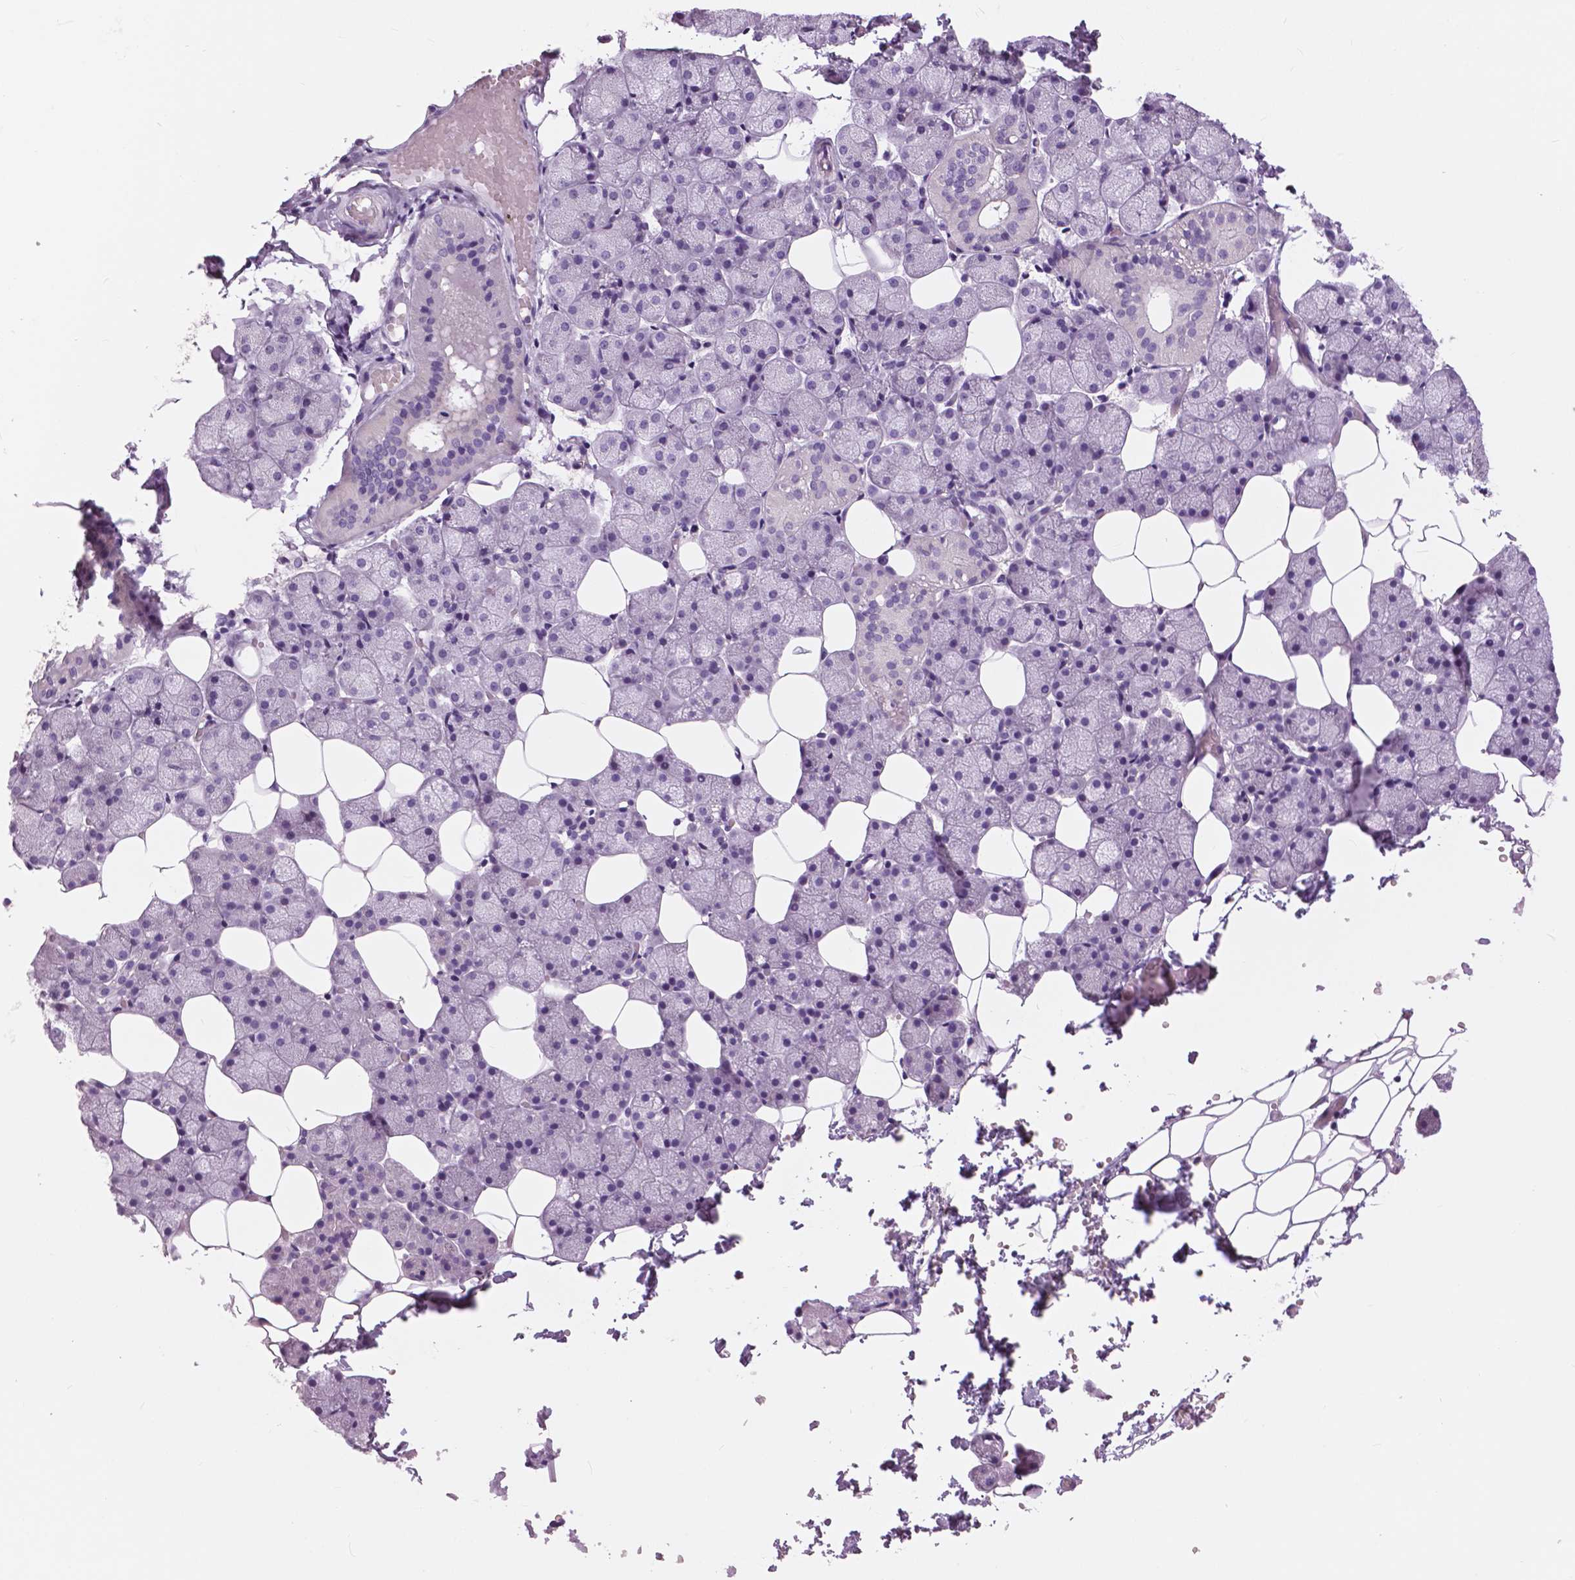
{"staining": {"intensity": "negative", "quantity": "none", "location": "none"}, "tissue": "salivary gland", "cell_type": "Glandular cells", "image_type": "normal", "snomed": [{"axis": "morphology", "description": "Normal tissue, NOS"}, {"axis": "topography", "description": "Salivary gland"}], "caption": "An image of salivary gland stained for a protein demonstrates no brown staining in glandular cells. (Brightfield microscopy of DAB immunohistochemistry (IHC) at high magnification).", "gene": "SERPINI1", "patient": {"sex": "male", "age": 38}}